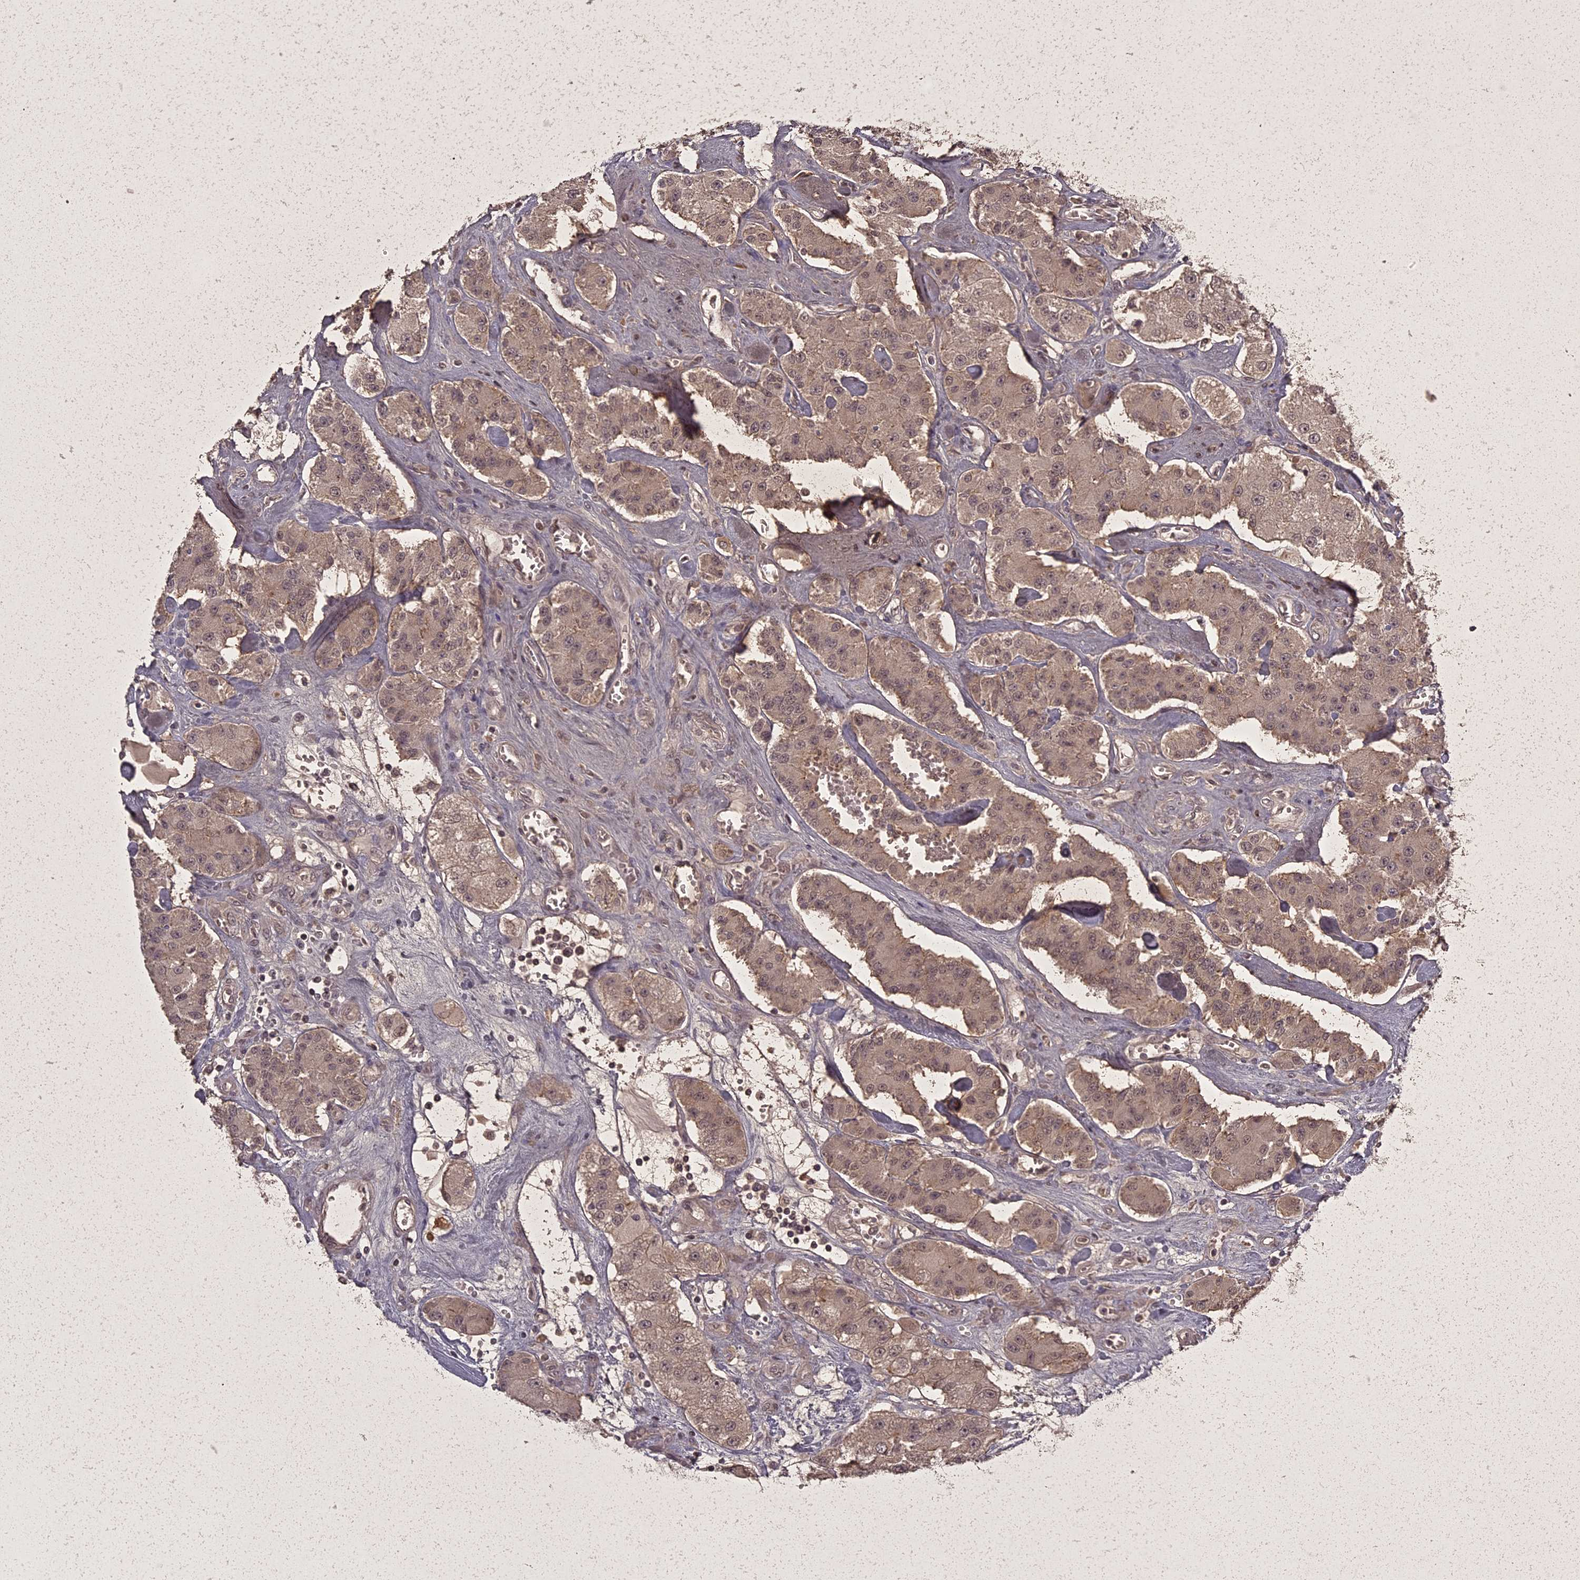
{"staining": {"intensity": "moderate", "quantity": ">75%", "location": "cytoplasmic/membranous,nuclear"}, "tissue": "carcinoid", "cell_type": "Tumor cells", "image_type": "cancer", "snomed": [{"axis": "morphology", "description": "Carcinoid, malignant, NOS"}, {"axis": "topography", "description": "Pancreas"}], "caption": "Immunohistochemical staining of human carcinoid (malignant) reveals medium levels of moderate cytoplasmic/membranous and nuclear protein expression in approximately >75% of tumor cells. The staining is performed using DAB (3,3'-diaminobenzidine) brown chromogen to label protein expression. The nuclei are counter-stained blue using hematoxylin.", "gene": "ING5", "patient": {"sex": "male", "age": 41}}